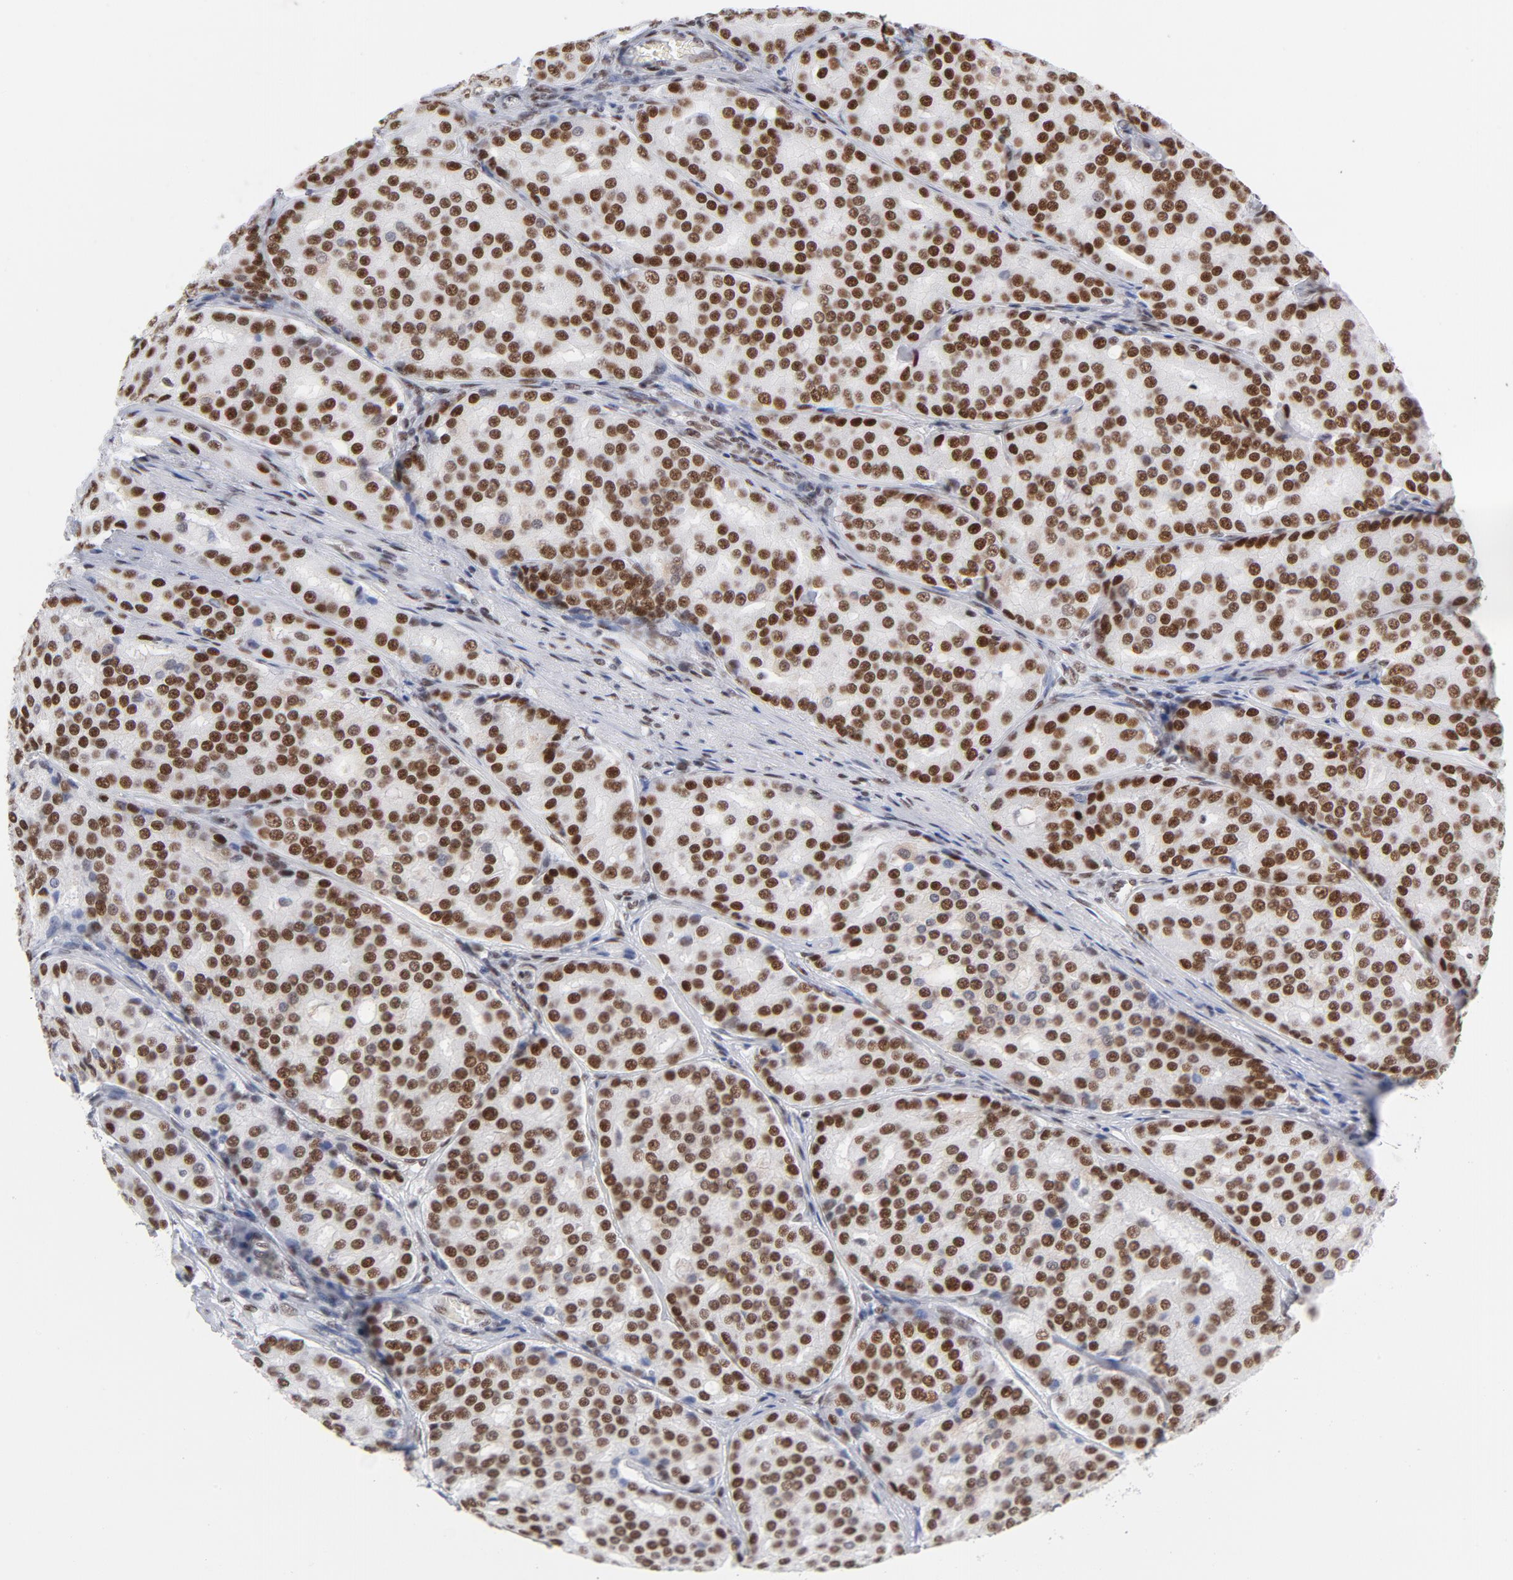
{"staining": {"intensity": "strong", "quantity": ">75%", "location": "nuclear"}, "tissue": "prostate cancer", "cell_type": "Tumor cells", "image_type": "cancer", "snomed": [{"axis": "morphology", "description": "Adenocarcinoma, High grade"}, {"axis": "topography", "description": "Prostate"}], "caption": "Prostate adenocarcinoma (high-grade) stained for a protein (brown) demonstrates strong nuclear positive expression in about >75% of tumor cells.", "gene": "ATF2", "patient": {"sex": "male", "age": 64}}